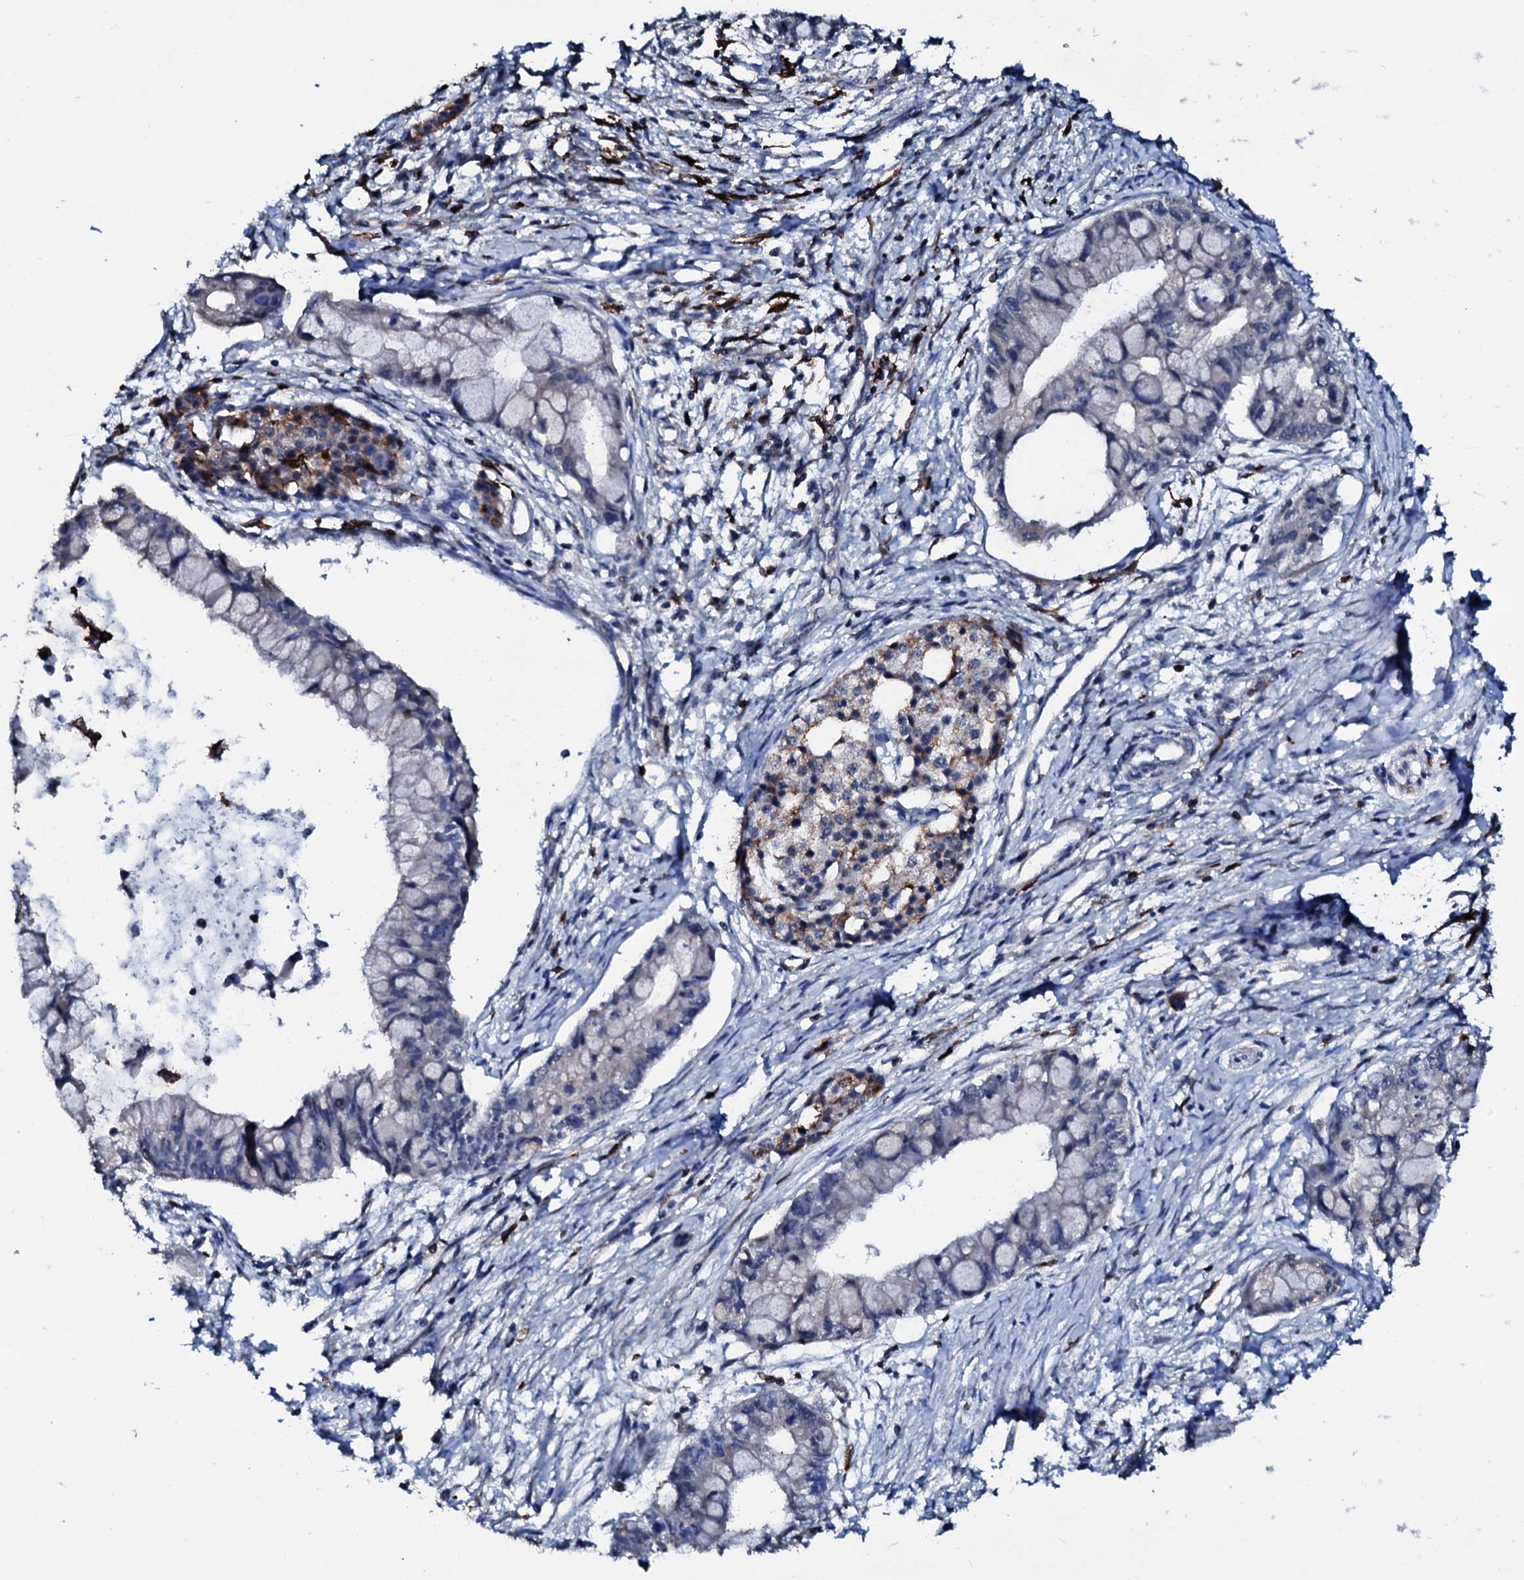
{"staining": {"intensity": "negative", "quantity": "none", "location": "none"}, "tissue": "pancreatic cancer", "cell_type": "Tumor cells", "image_type": "cancer", "snomed": [{"axis": "morphology", "description": "Adenocarcinoma, NOS"}, {"axis": "topography", "description": "Pancreas"}], "caption": "Immunohistochemical staining of adenocarcinoma (pancreatic) demonstrates no significant staining in tumor cells.", "gene": "OGFOD2", "patient": {"sex": "male", "age": 48}}